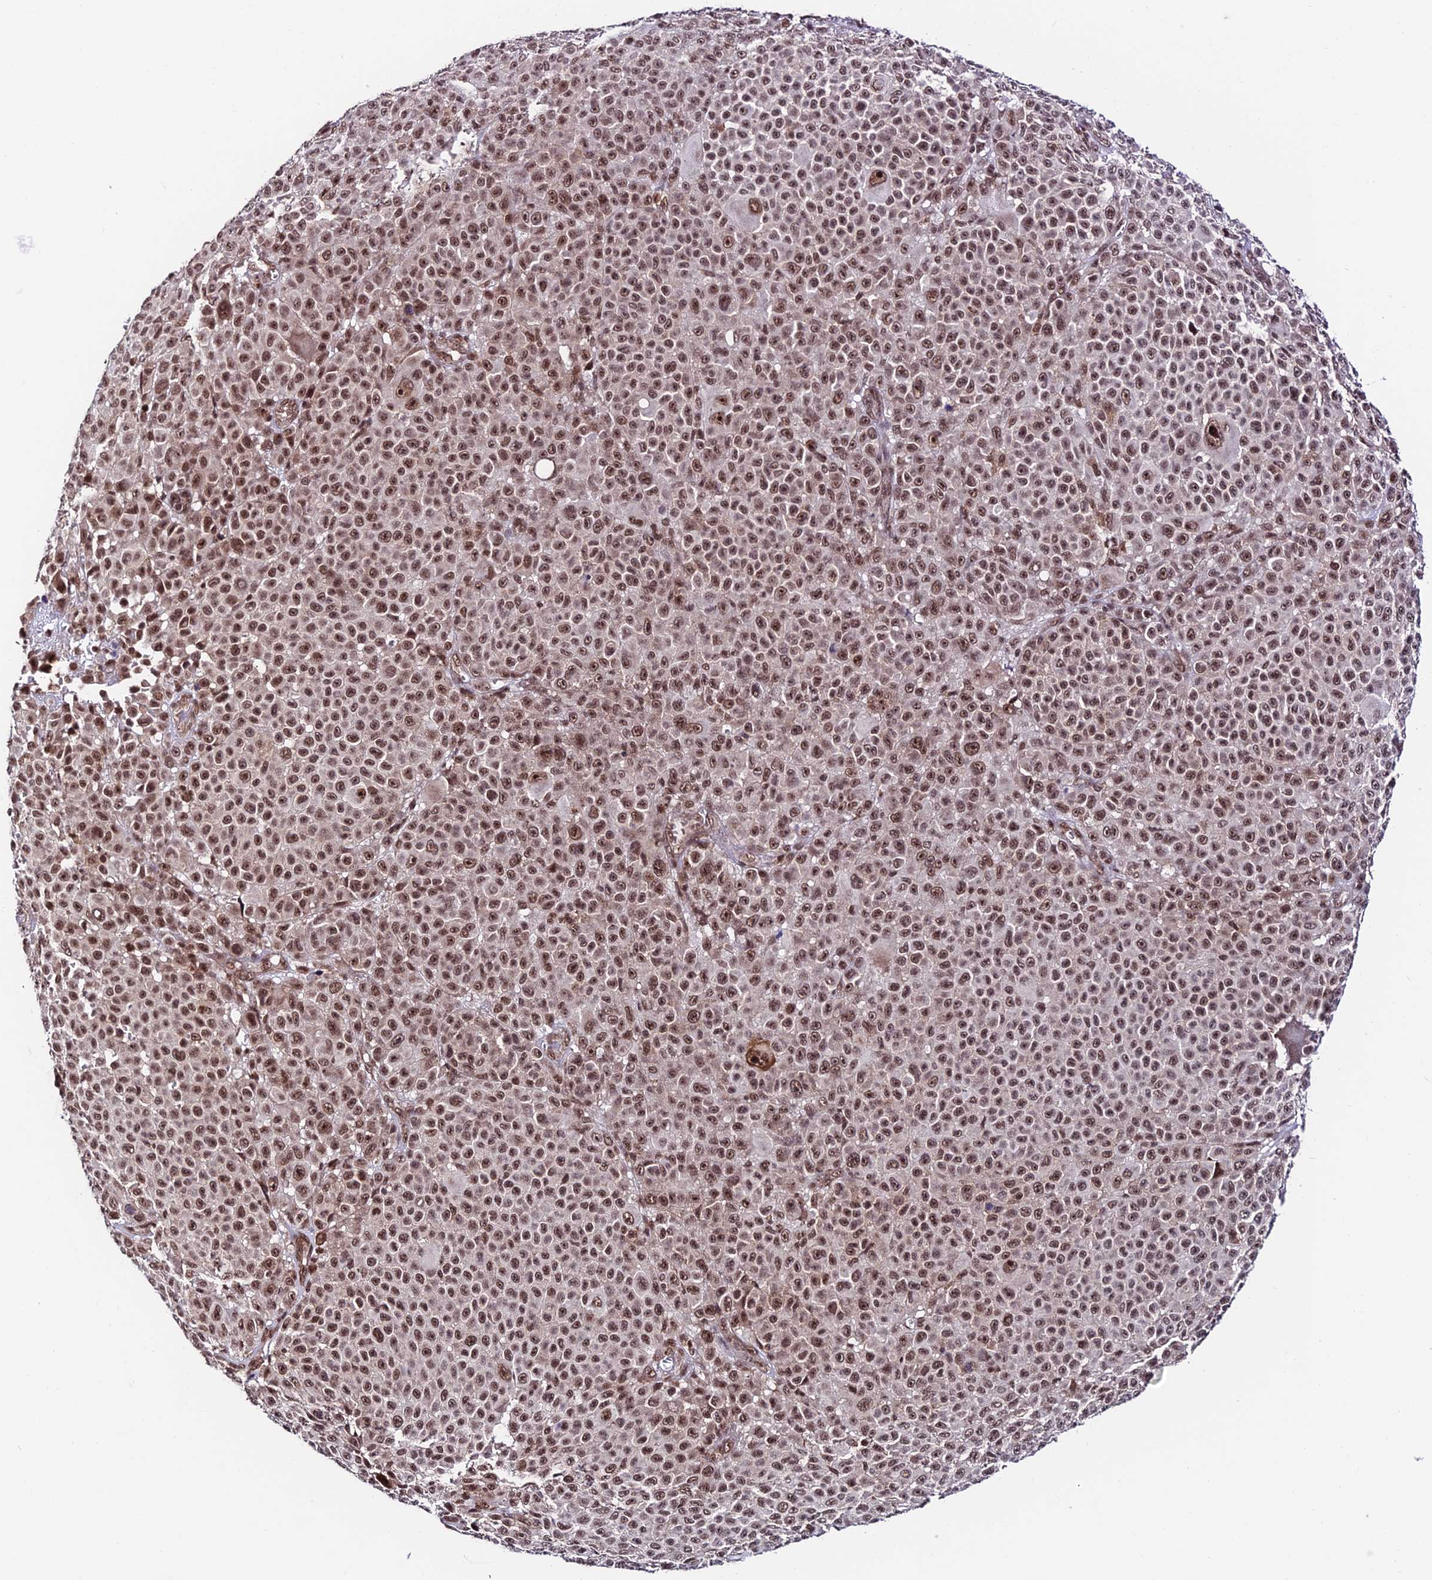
{"staining": {"intensity": "moderate", "quantity": ">75%", "location": "nuclear"}, "tissue": "melanoma", "cell_type": "Tumor cells", "image_type": "cancer", "snomed": [{"axis": "morphology", "description": "Malignant melanoma, NOS"}, {"axis": "topography", "description": "Skin"}], "caption": "Malignant melanoma stained with a protein marker shows moderate staining in tumor cells.", "gene": "RBM42", "patient": {"sex": "female", "age": 94}}